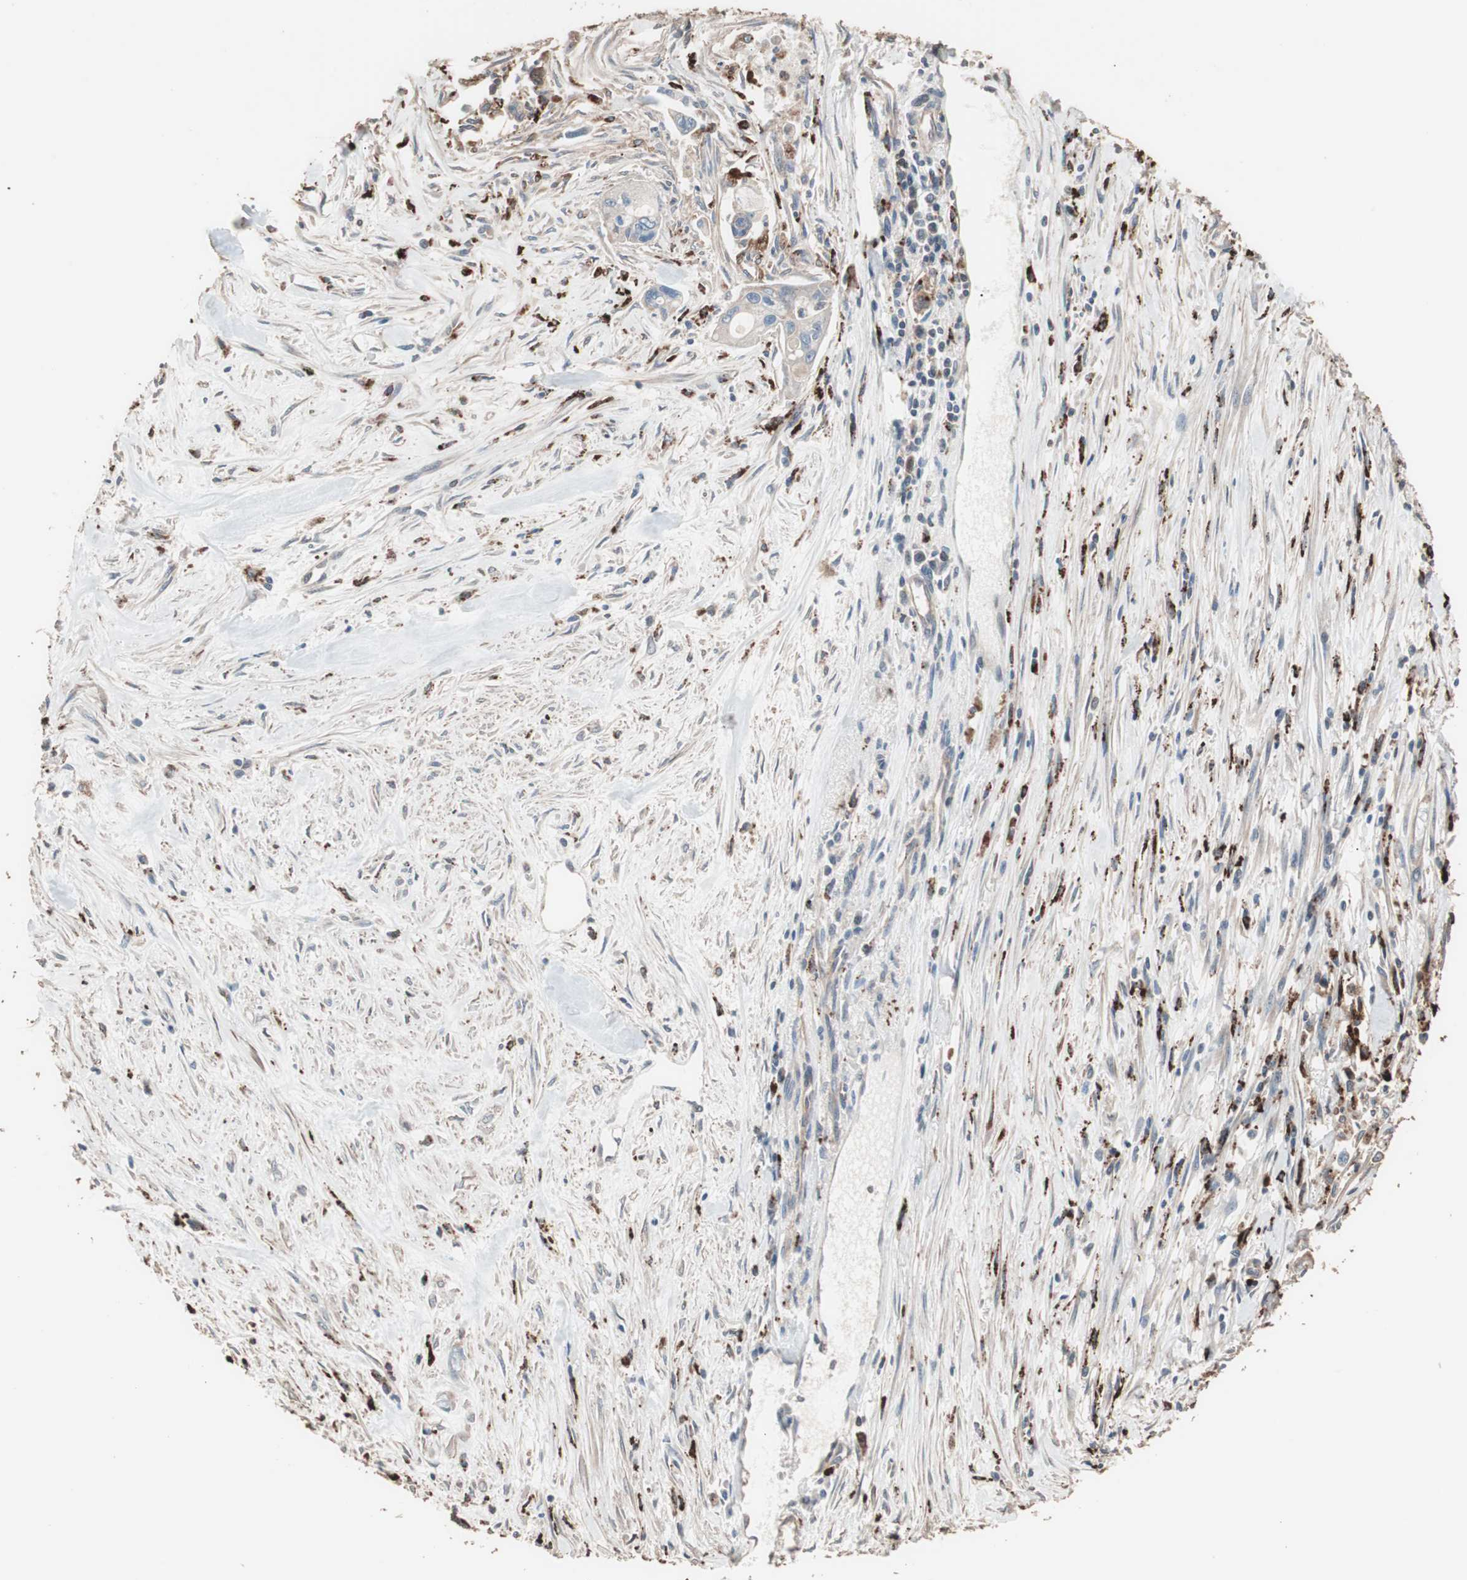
{"staining": {"intensity": "weak", "quantity": ">75%", "location": "cytoplasmic/membranous"}, "tissue": "pancreatic cancer", "cell_type": "Tumor cells", "image_type": "cancer", "snomed": [{"axis": "morphology", "description": "Adenocarcinoma, NOS"}, {"axis": "topography", "description": "Pancreas"}], "caption": "Immunohistochemistry photomicrograph of adenocarcinoma (pancreatic) stained for a protein (brown), which displays low levels of weak cytoplasmic/membranous positivity in about >75% of tumor cells.", "gene": "CCT3", "patient": {"sex": "male", "age": 70}}